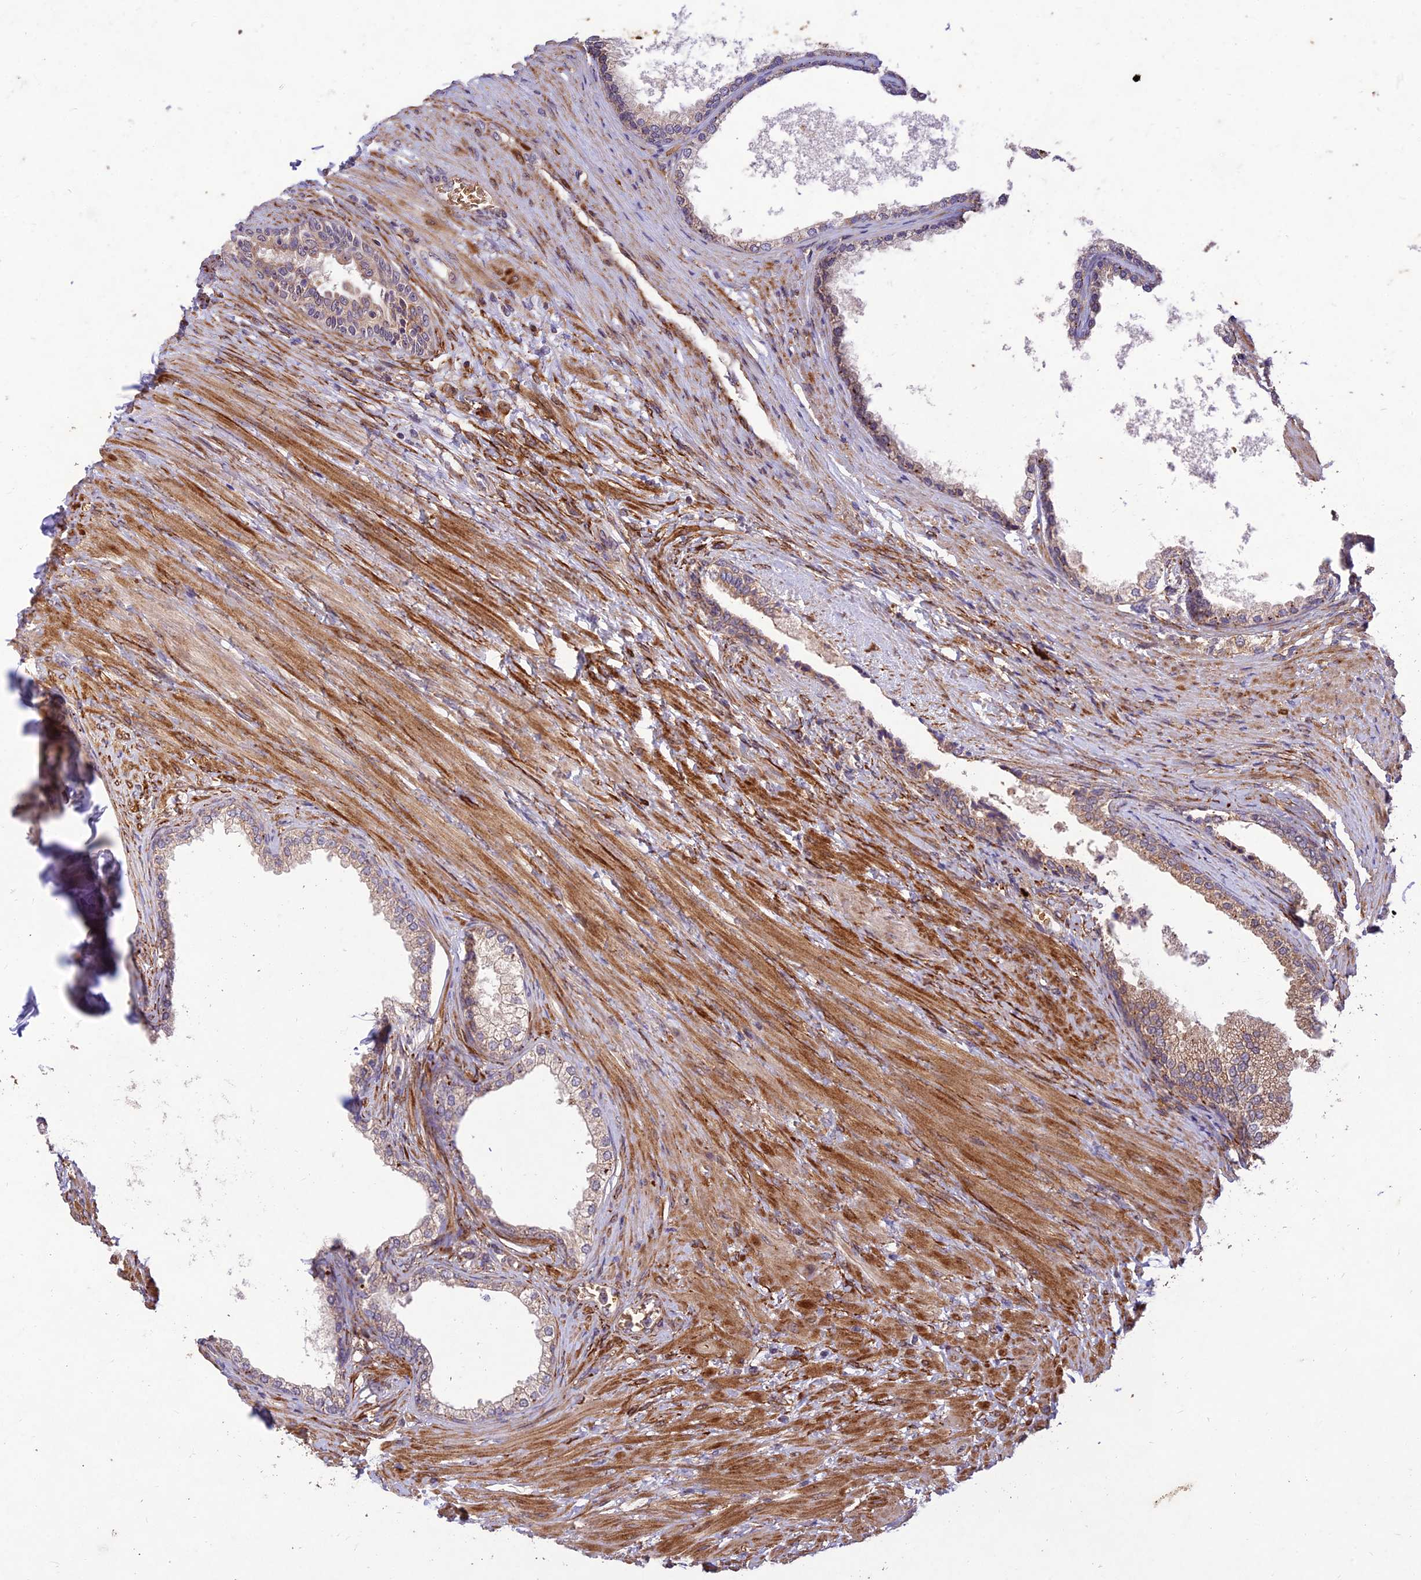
{"staining": {"intensity": "moderate", "quantity": "<25%", "location": "cytoplasmic/membranous"}, "tissue": "prostate", "cell_type": "Glandular cells", "image_type": "normal", "snomed": [{"axis": "morphology", "description": "Normal tissue, NOS"}, {"axis": "topography", "description": "Prostate"}], "caption": "Protein positivity by IHC displays moderate cytoplasmic/membranous positivity in about <25% of glandular cells in normal prostate.", "gene": "PPP1R11", "patient": {"sex": "male", "age": 76}}